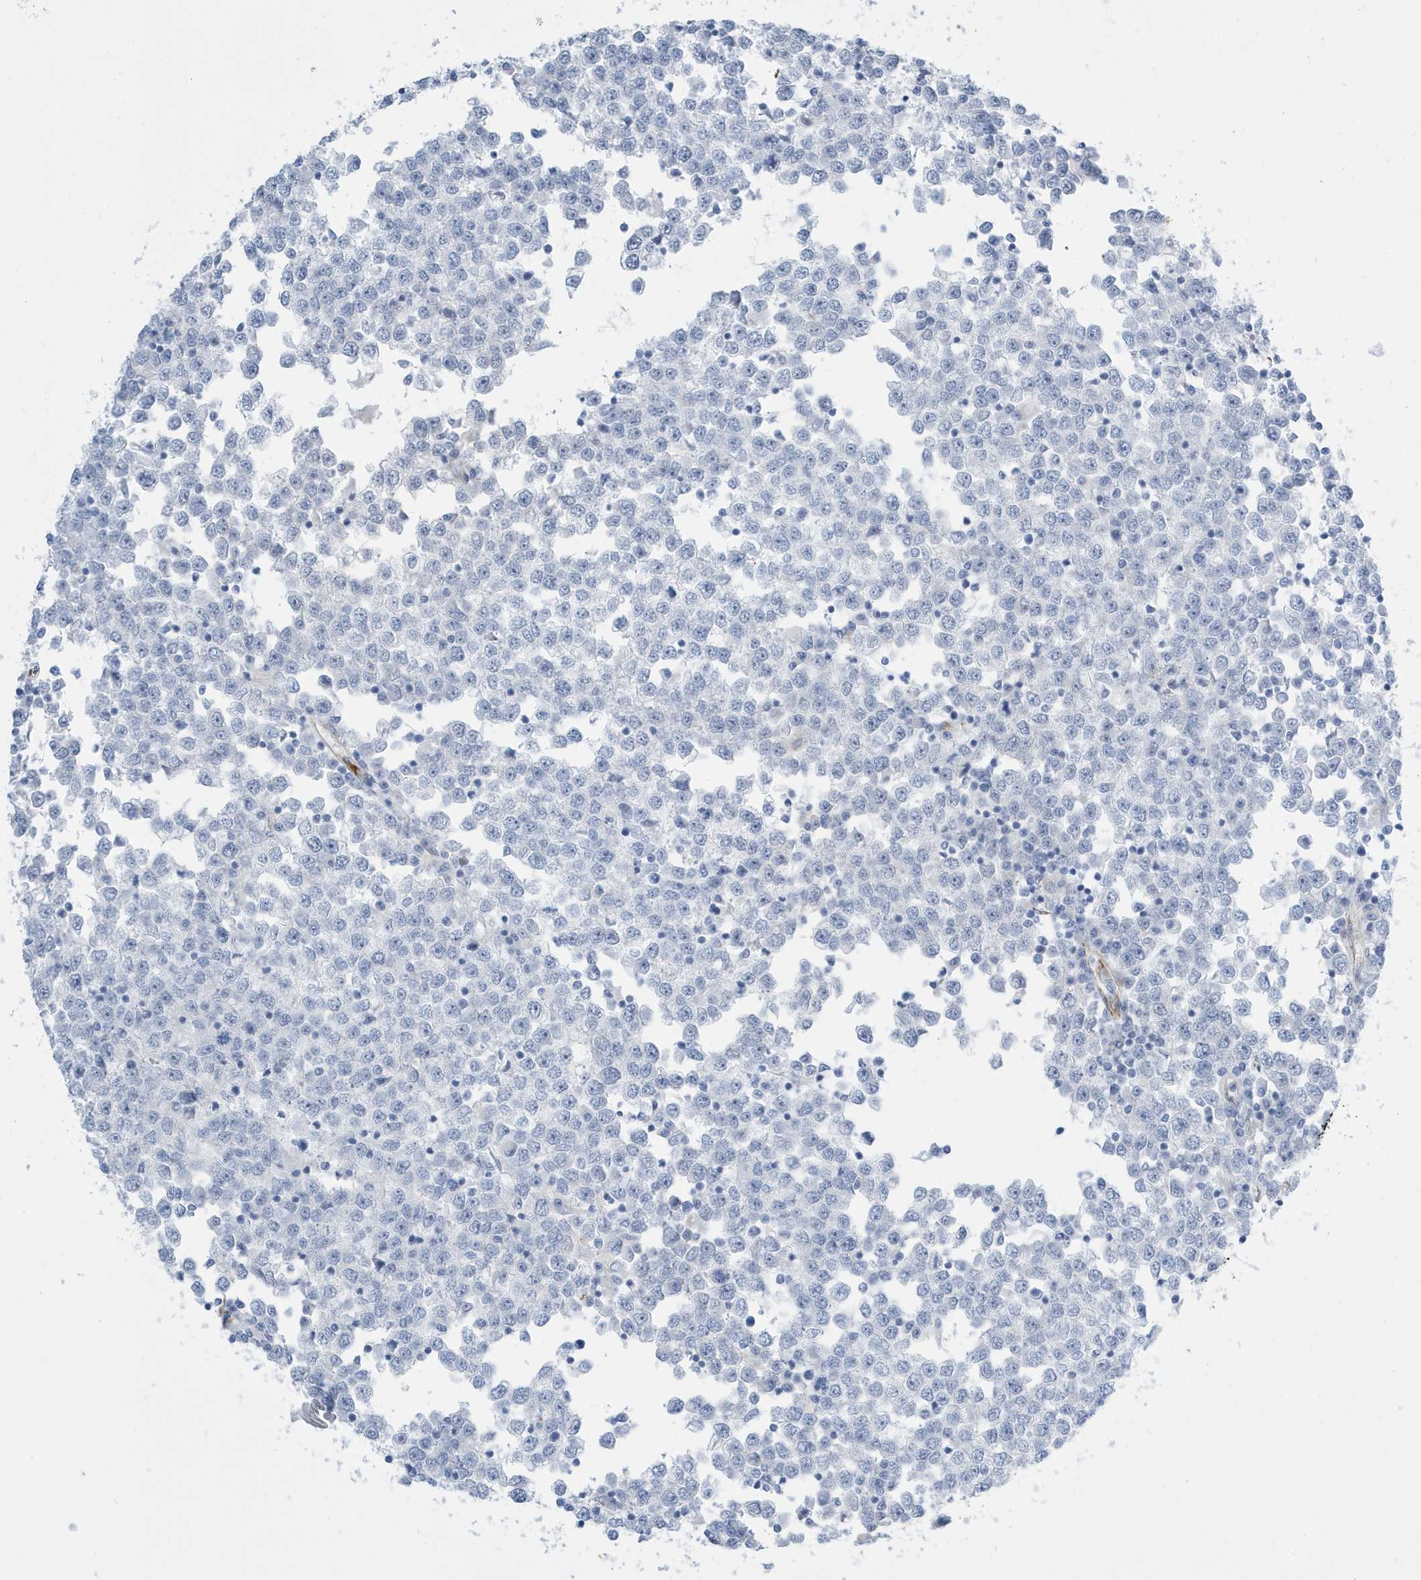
{"staining": {"intensity": "negative", "quantity": "none", "location": "none"}, "tissue": "testis cancer", "cell_type": "Tumor cells", "image_type": "cancer", "snomed": [{"axis": "morphology", "description": "Seminoma, NOS"}, {"axis": "topography", "description": "Testis"}], "caption": "This is an immunohistochemistry (IHC) histopathology image of seminoma (testis). There is no expression in tumor cells.", "gene": "SEMA3F", "patient": {"sex": "male", "age": 65}}